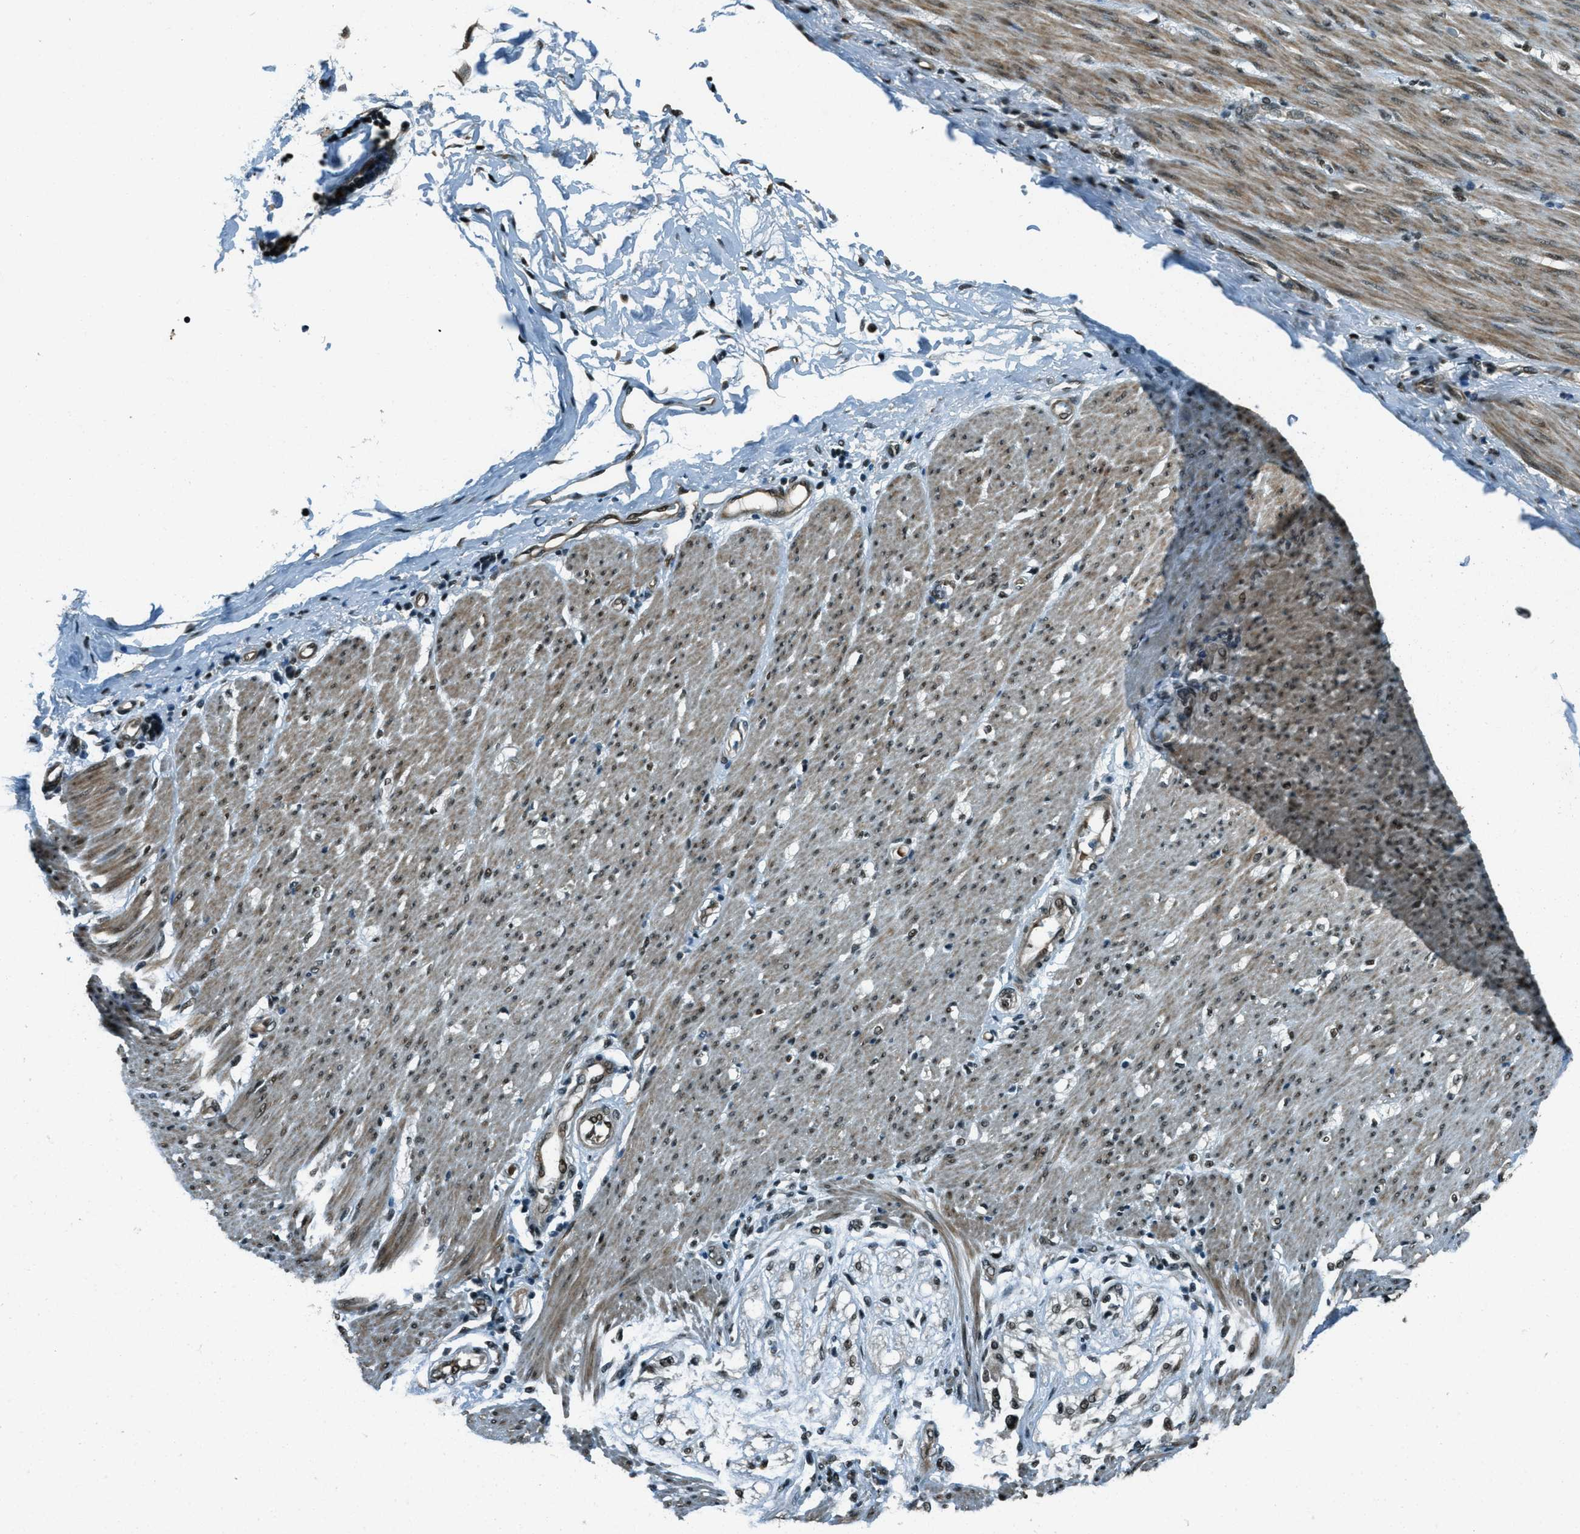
{"staining": {"intensity": "moderate", "quantity": ">75%", "location": "nuclear"}, "tissue": "adipose tissue", "cell_type": "Adipocytes", "image_type": "normal", "snomed": [{"axis": "morphology", "description": "Normal tissue, NOS"}, {"axis": "morphology", "description": "Adenocarcinoma, NOS"}, {"axis": "topography", "description": "Colon"}, {"axis": "topography", "description": "Peripheral nerve tissue"}], "caption": "A brown stain highlights moderate nuclear staining of a protein in adipocytes of benign adipose tissue. The protein is shown in brown color, while the nuclei are stained blue.", "gene": "TARDBP", "patient": {"sex": "male", "age": 14}}